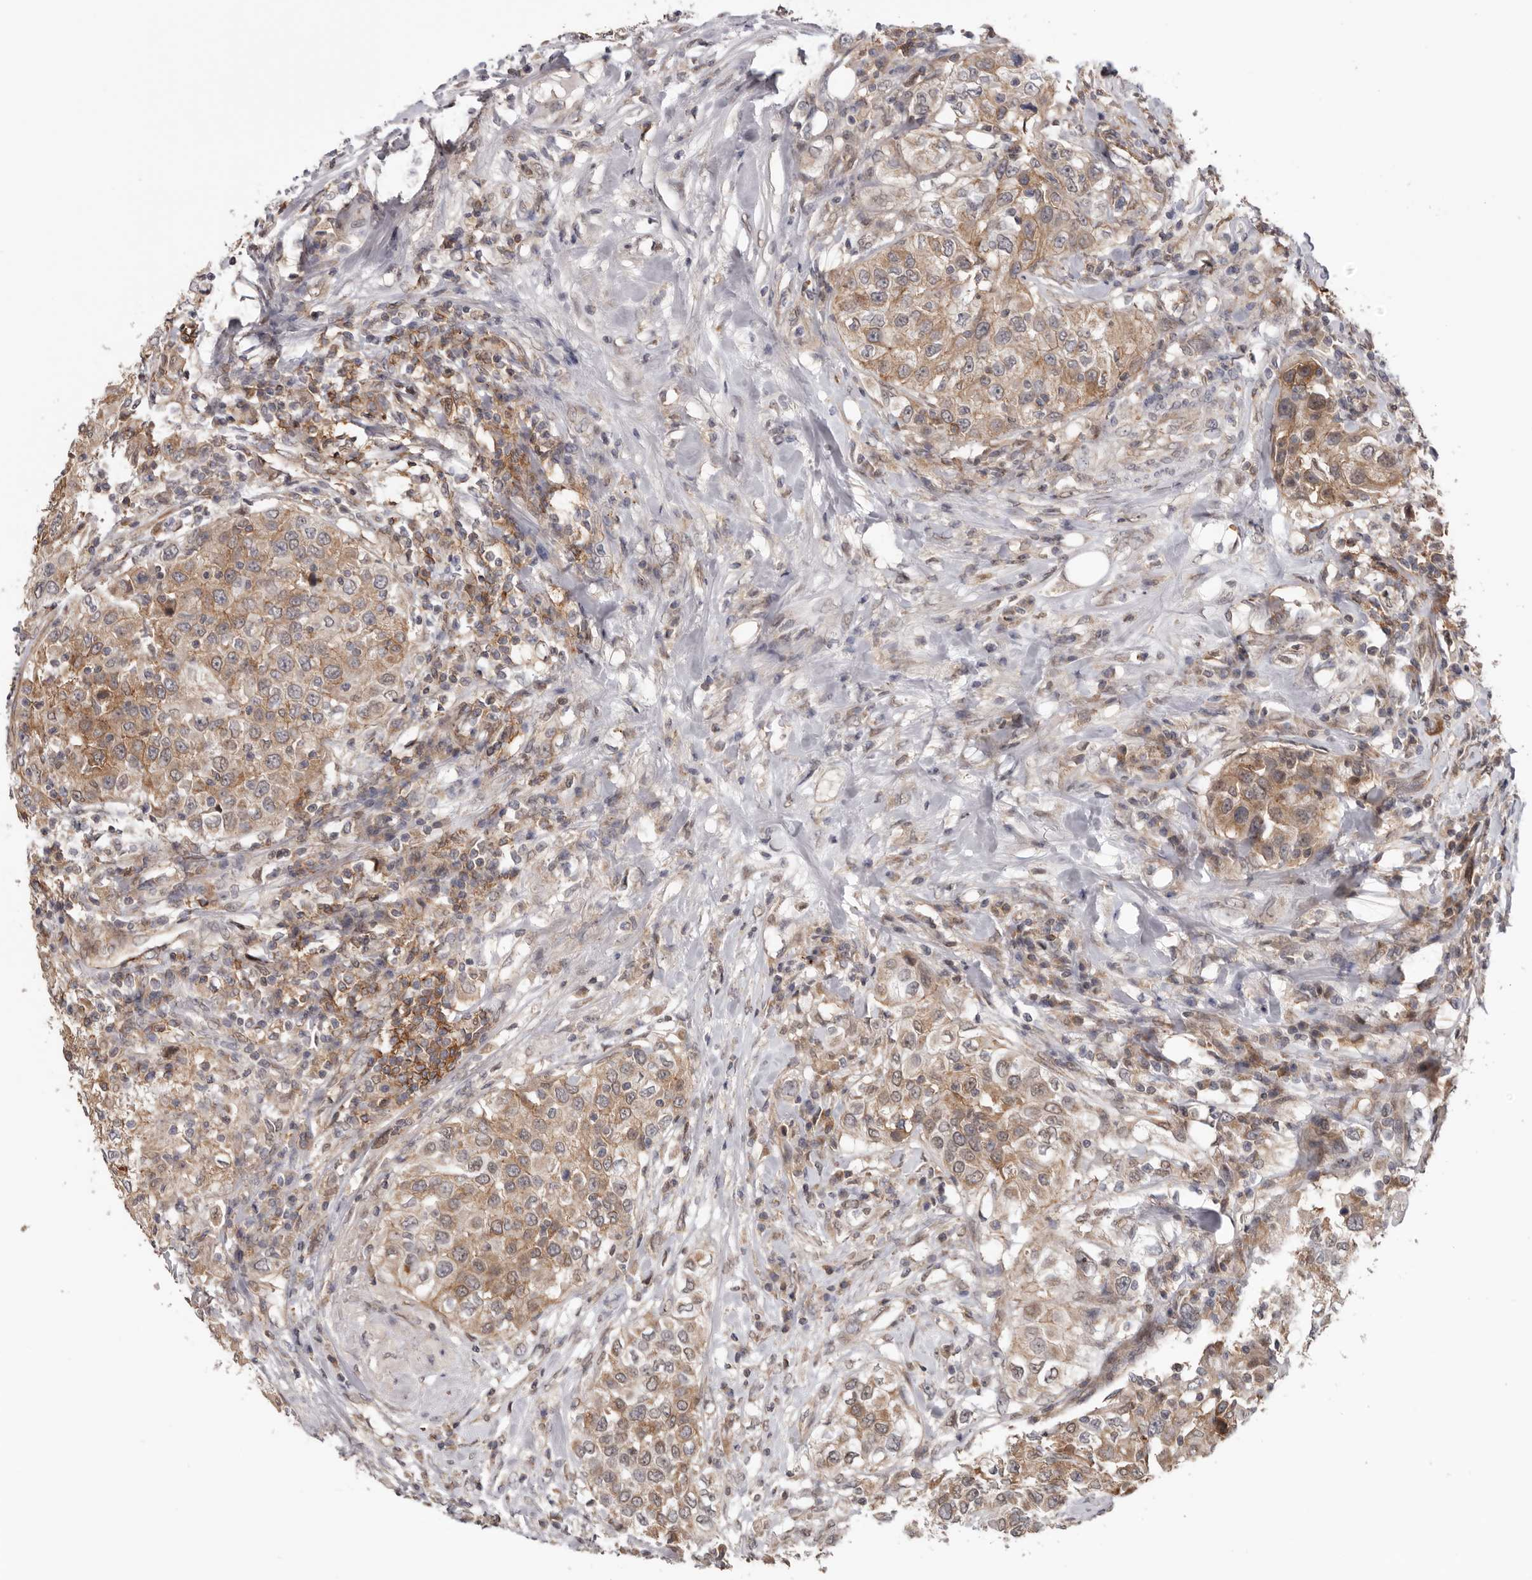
{"staining": {"intensity": "moderate", "quantity": ">75%", "location": "cytoplasmic/membranous"}, "tissue": "urothelial cancer", "cell_type": "Tumor cells", "image_type": "cancer", "snomed": [{"axis": "morphology", "description": "Urothelial carcinoma, High grade"}, {"axis": "topography", "description": "Urinary bladder"}], "caption": "Urothelial carcinoma (high-grade) stained with DAB immunohistochemistry displays medium levels of moderate cytoplasmic/membranous positivity in approximately >75% of tumor cells.", "gene": "MOGAT2", "patient": {"sex": "female", "age": 80}}